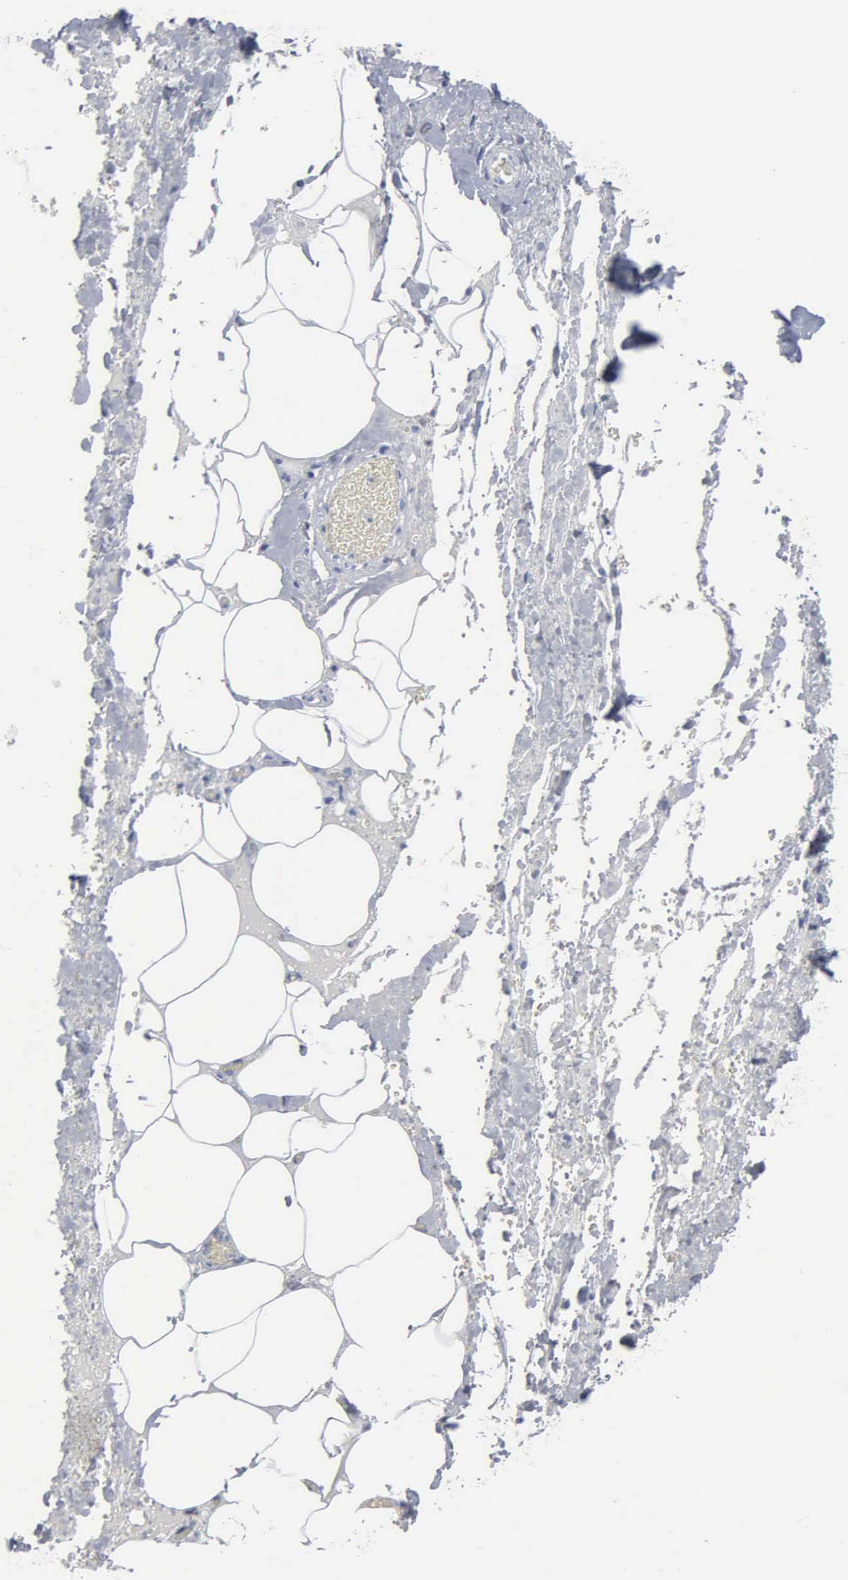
{"staining": {"intensity": "negative", "quantity": "none", "location": "none"}, "tissue": "smooth muscle", "cell_type": "Smooth muscle cells", "image_type": "normal", "snomed": [{"axis": "morphology", "description": "Normal tissue, NOS"}, {"axis": "topography", "description": "Uterus"}], "caption": "A high-resolution histopathology image shows IHC staining of benign smooth muscle, which shows no significant expression in smooth muscle cells.", "gene": "DMD", "patient": {"sex": "female", "age": 56}}